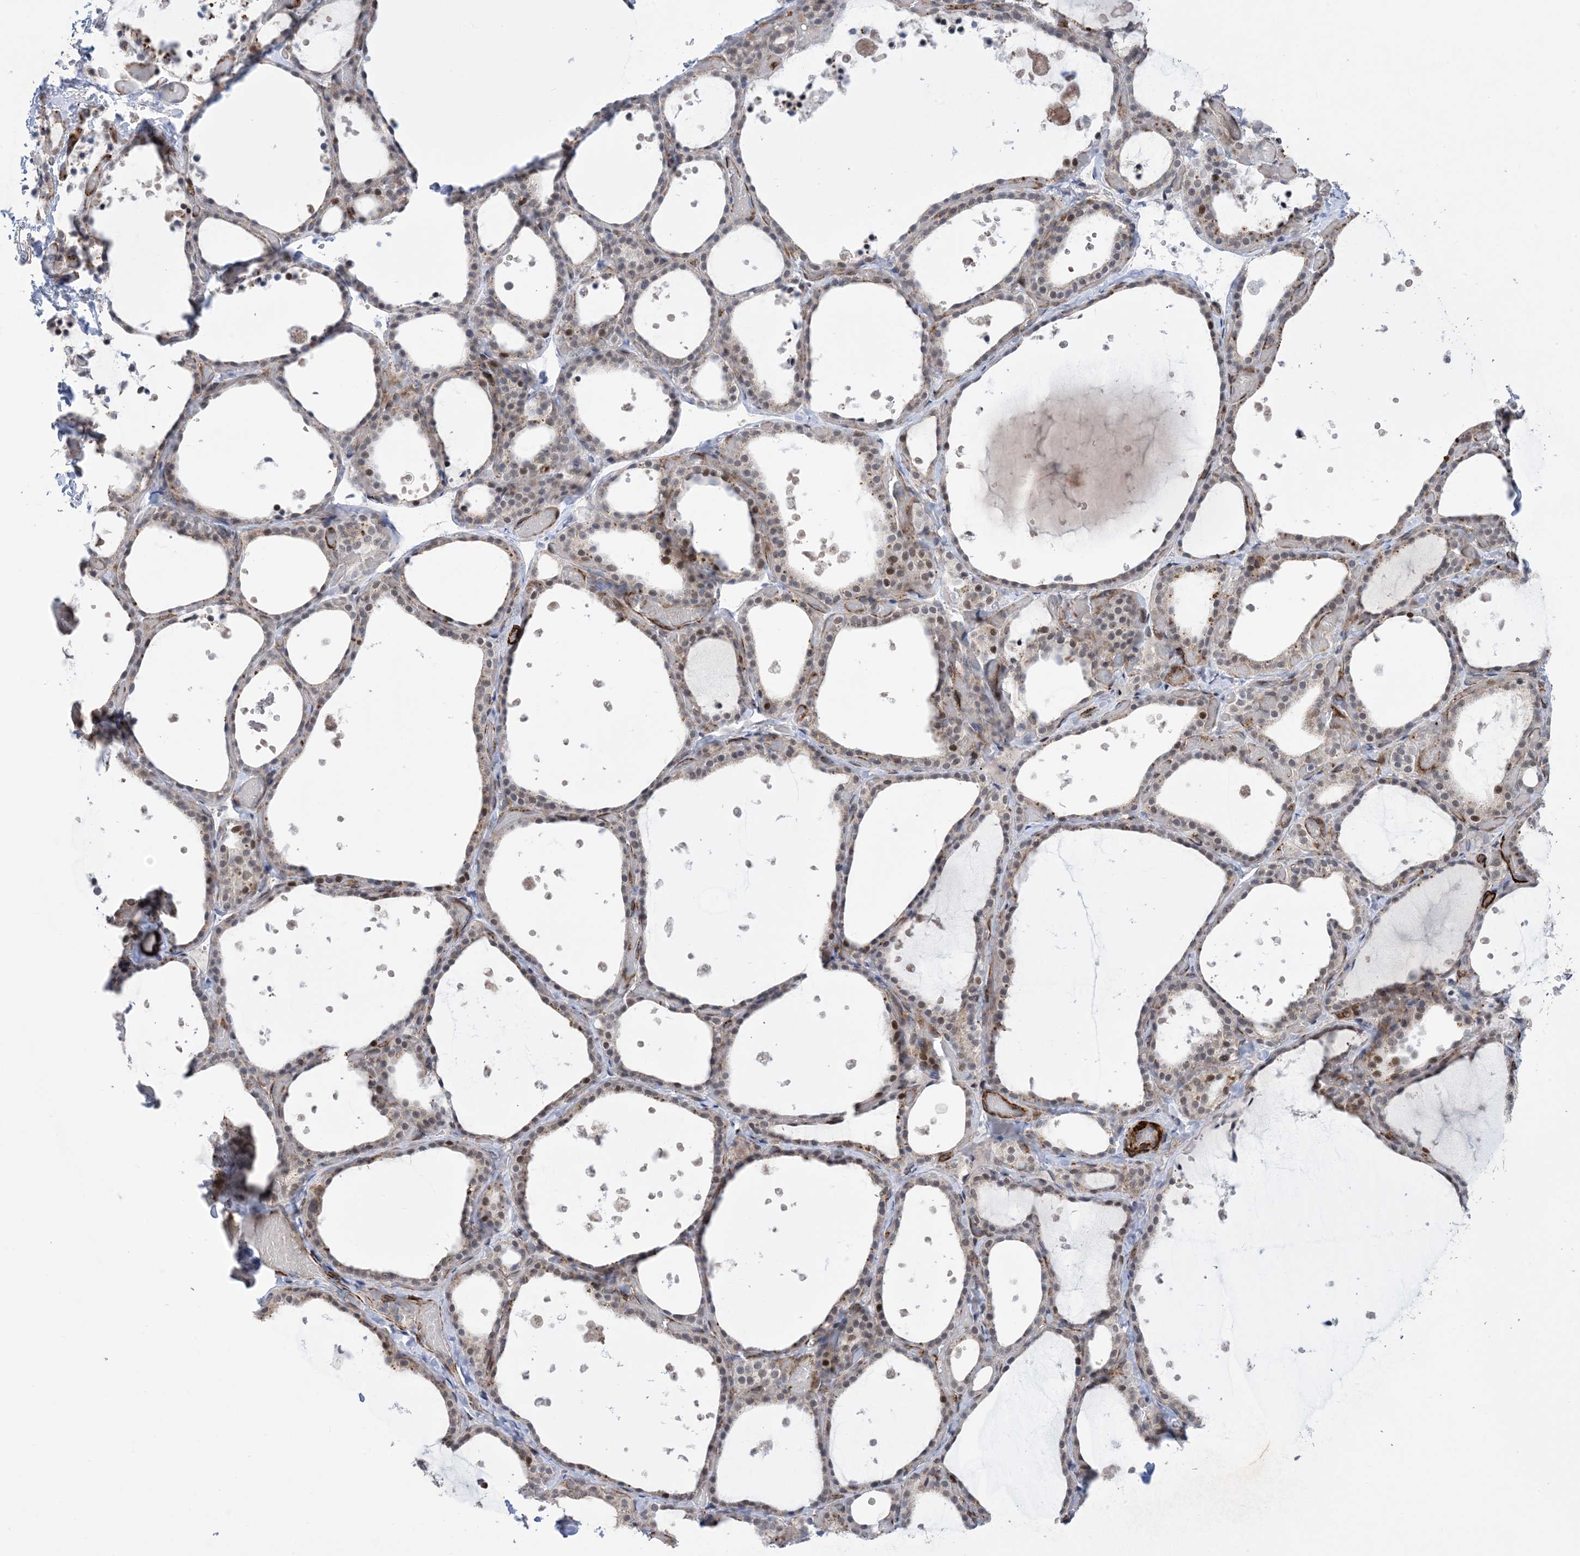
{"staining": {"intensity": "weak", "quantity": "25%-75%", "location": "cytoplasmic/membranous,nuclear"}, "tissue": "thyroid gland", "cell_type": "Glandular cells", "image_type": "normal", "snomed": [{"axis": "morphology", "description": "Normal tissue, NOS"}, {"axis": "topography", "description": "Thyroid gland"}], "caption": "Weak cytoplasmic/membranous,nuclear positivity for a protein is seen in approximately 25%-75% of glandular cells of normal thyroid gland using immunohistochemistry (IHC).", "gene": "ZNF8", "patient": {"sex": "female", "age": 44}}